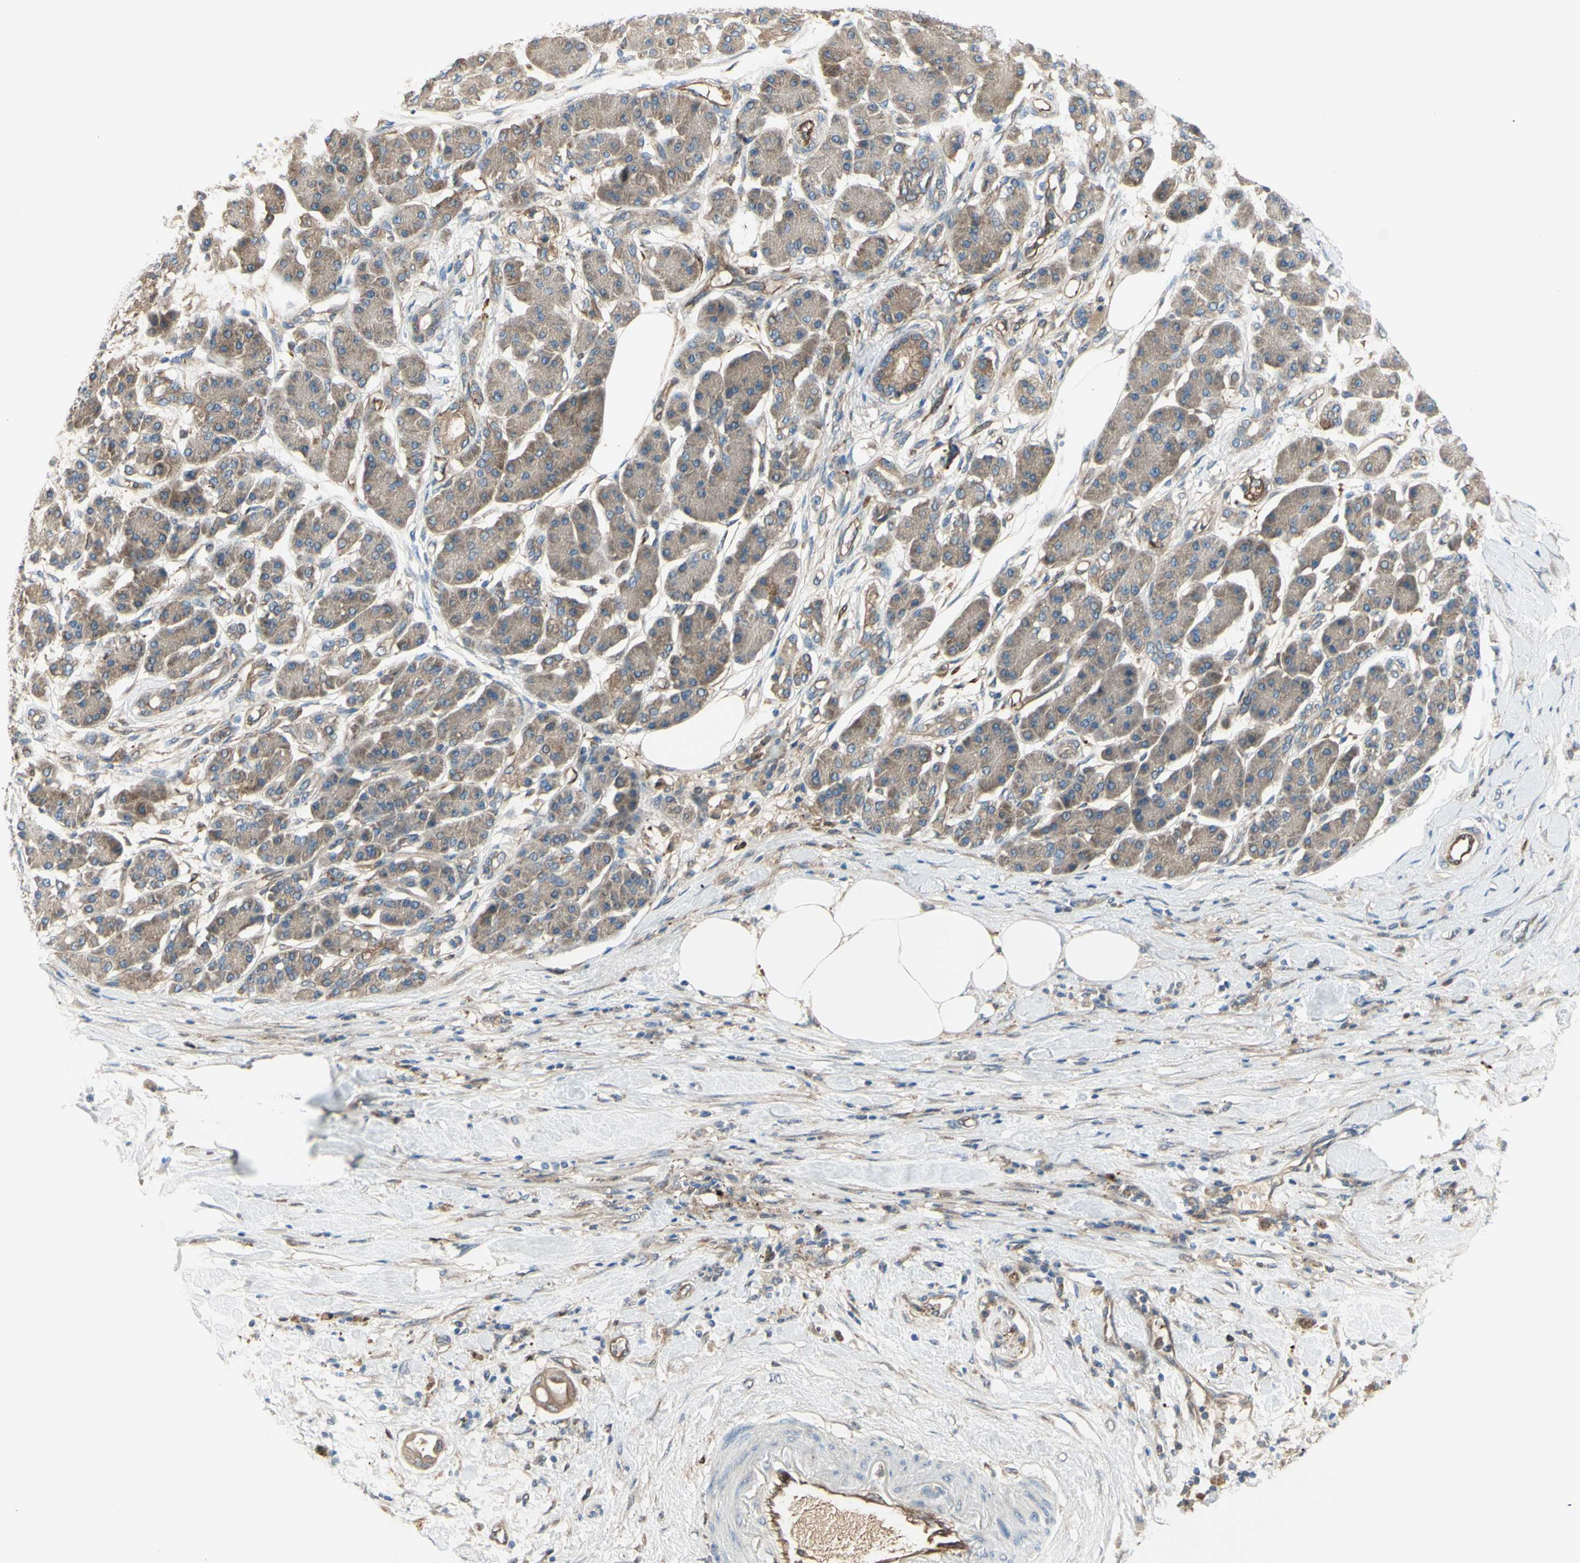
{"staining": {"intensity": "weak", "quantity": ">75%", "location": "cytoplasmic/membranous"}, "tissue": "pancreatic cancer", "cell_type": "Tumor cells", "image_type": "cancer", "snomed": [{"axis": "morphology", "description": "Adenocarcinoma, NOS"}, {"axis": "morphology", "description": "Adenocarcinoma, metastatic, NOS"}, {"axis": "topography", "description": "Lymph node"}, {"axis": "topography", "description": "Pancreas"}, {"axis": "topography", "description": "Duodenum"}], "caption": "Adenocarcinoma (pancreatic) tissue displays weak cytoplasmic/membranous positivity in approximately >75% of tumor cells, visualized by immunohistochemistry. Nuclei are stained in blue.", "gene": "IGSF9B", "patient": {"sex": "female", "age": 64}}